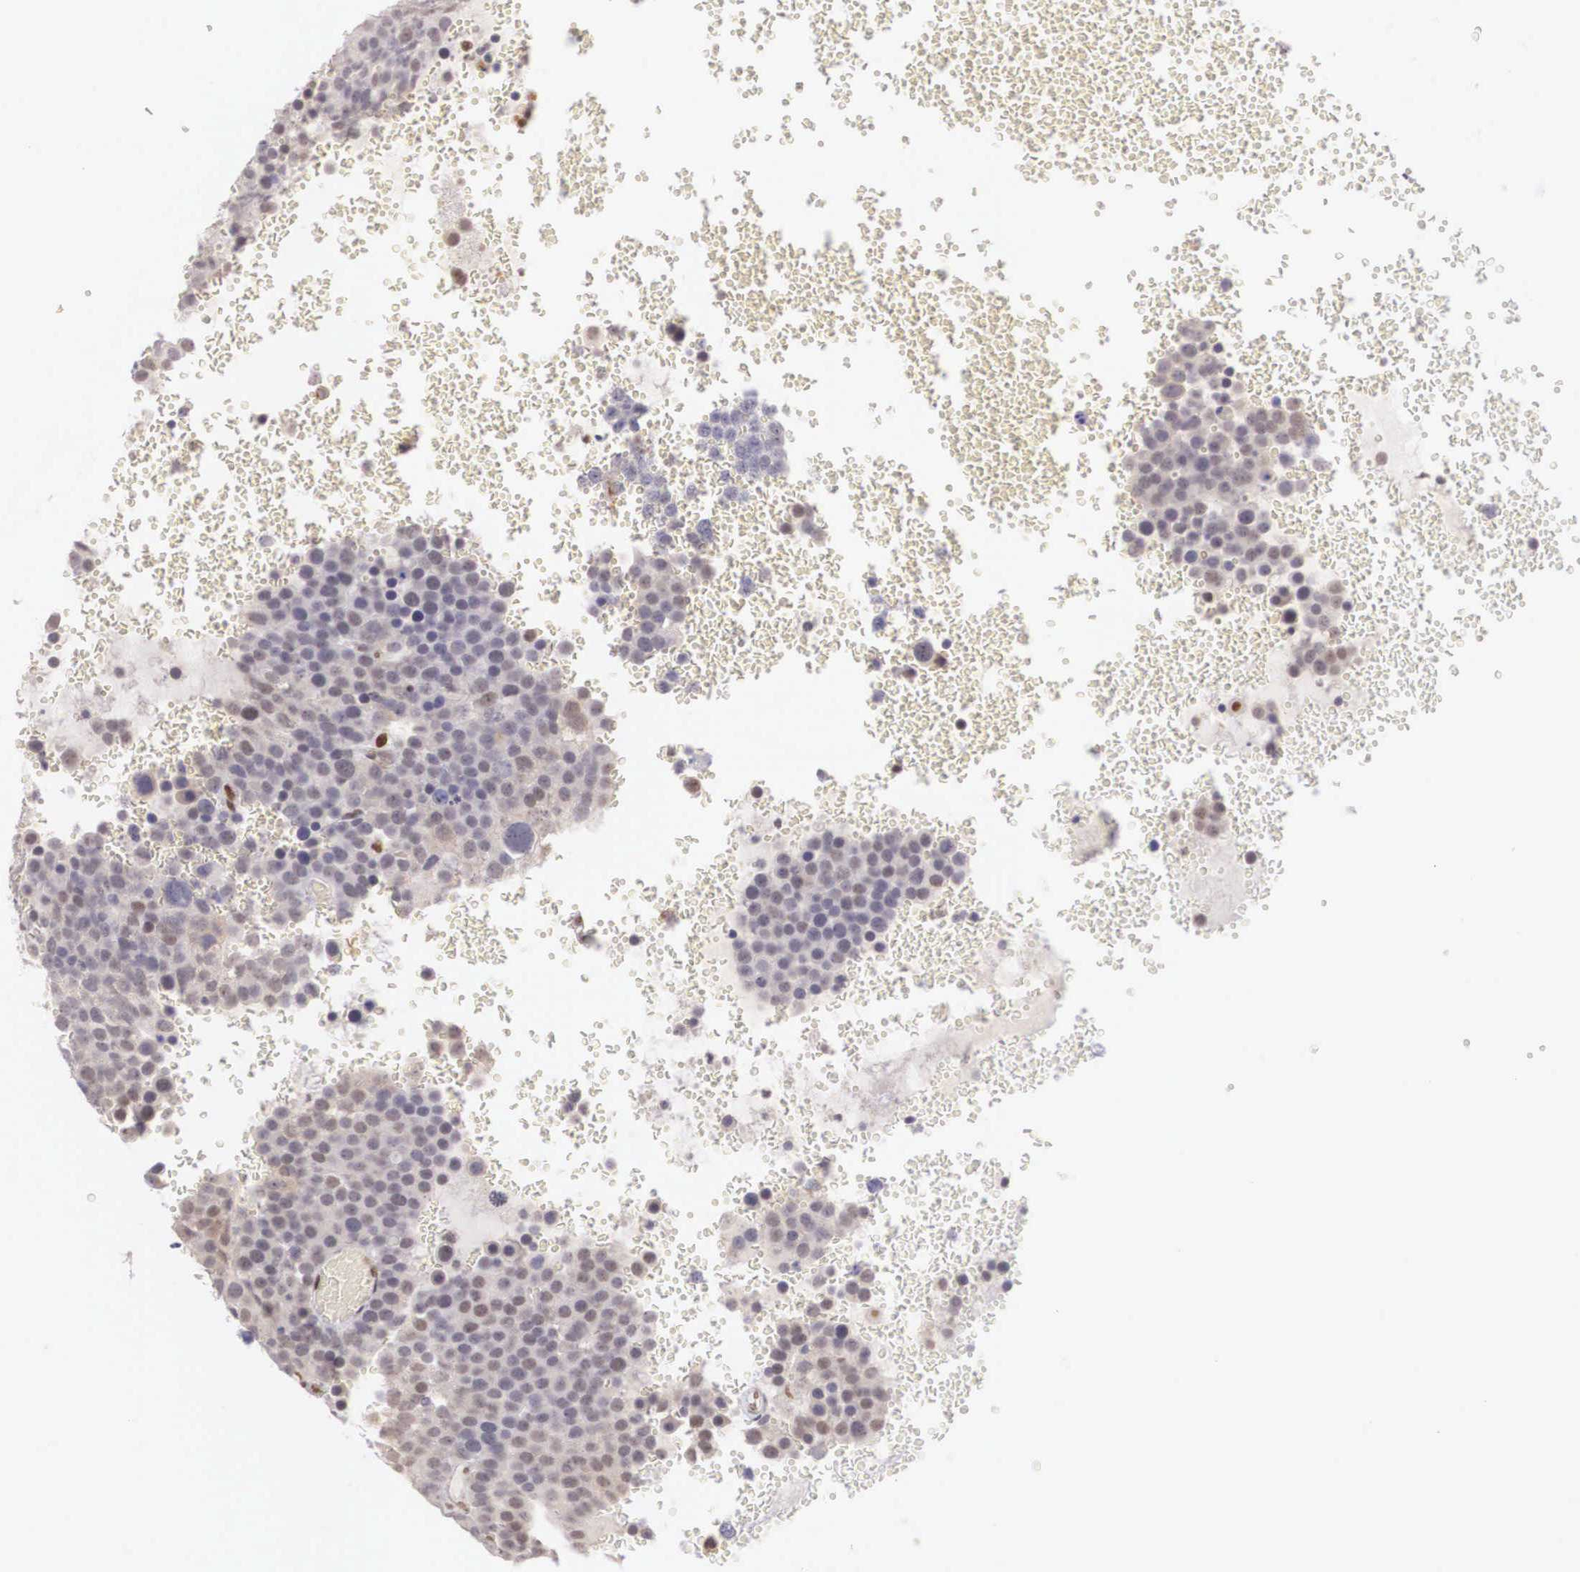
{"staining": {"intensity": "weak", "quantity": "25%-75%", "location": "nuclear"}, "tissue": "testis cancer", "cell_type": "Tumor cells", "image_type": "cancer", "snomed": [{"axis": "morphology", "description": "Seminoma, NOS"}, {"axis": "topography", "description": "Testis"}], "caption": "This micrograph exhibits IHC staining of human testis cancer (seminoma), with low weak nuclear staining in about 25%-75% of tumor cells.", "gene": "ETV6", "patient": {"sex": "male", "age": 71}}